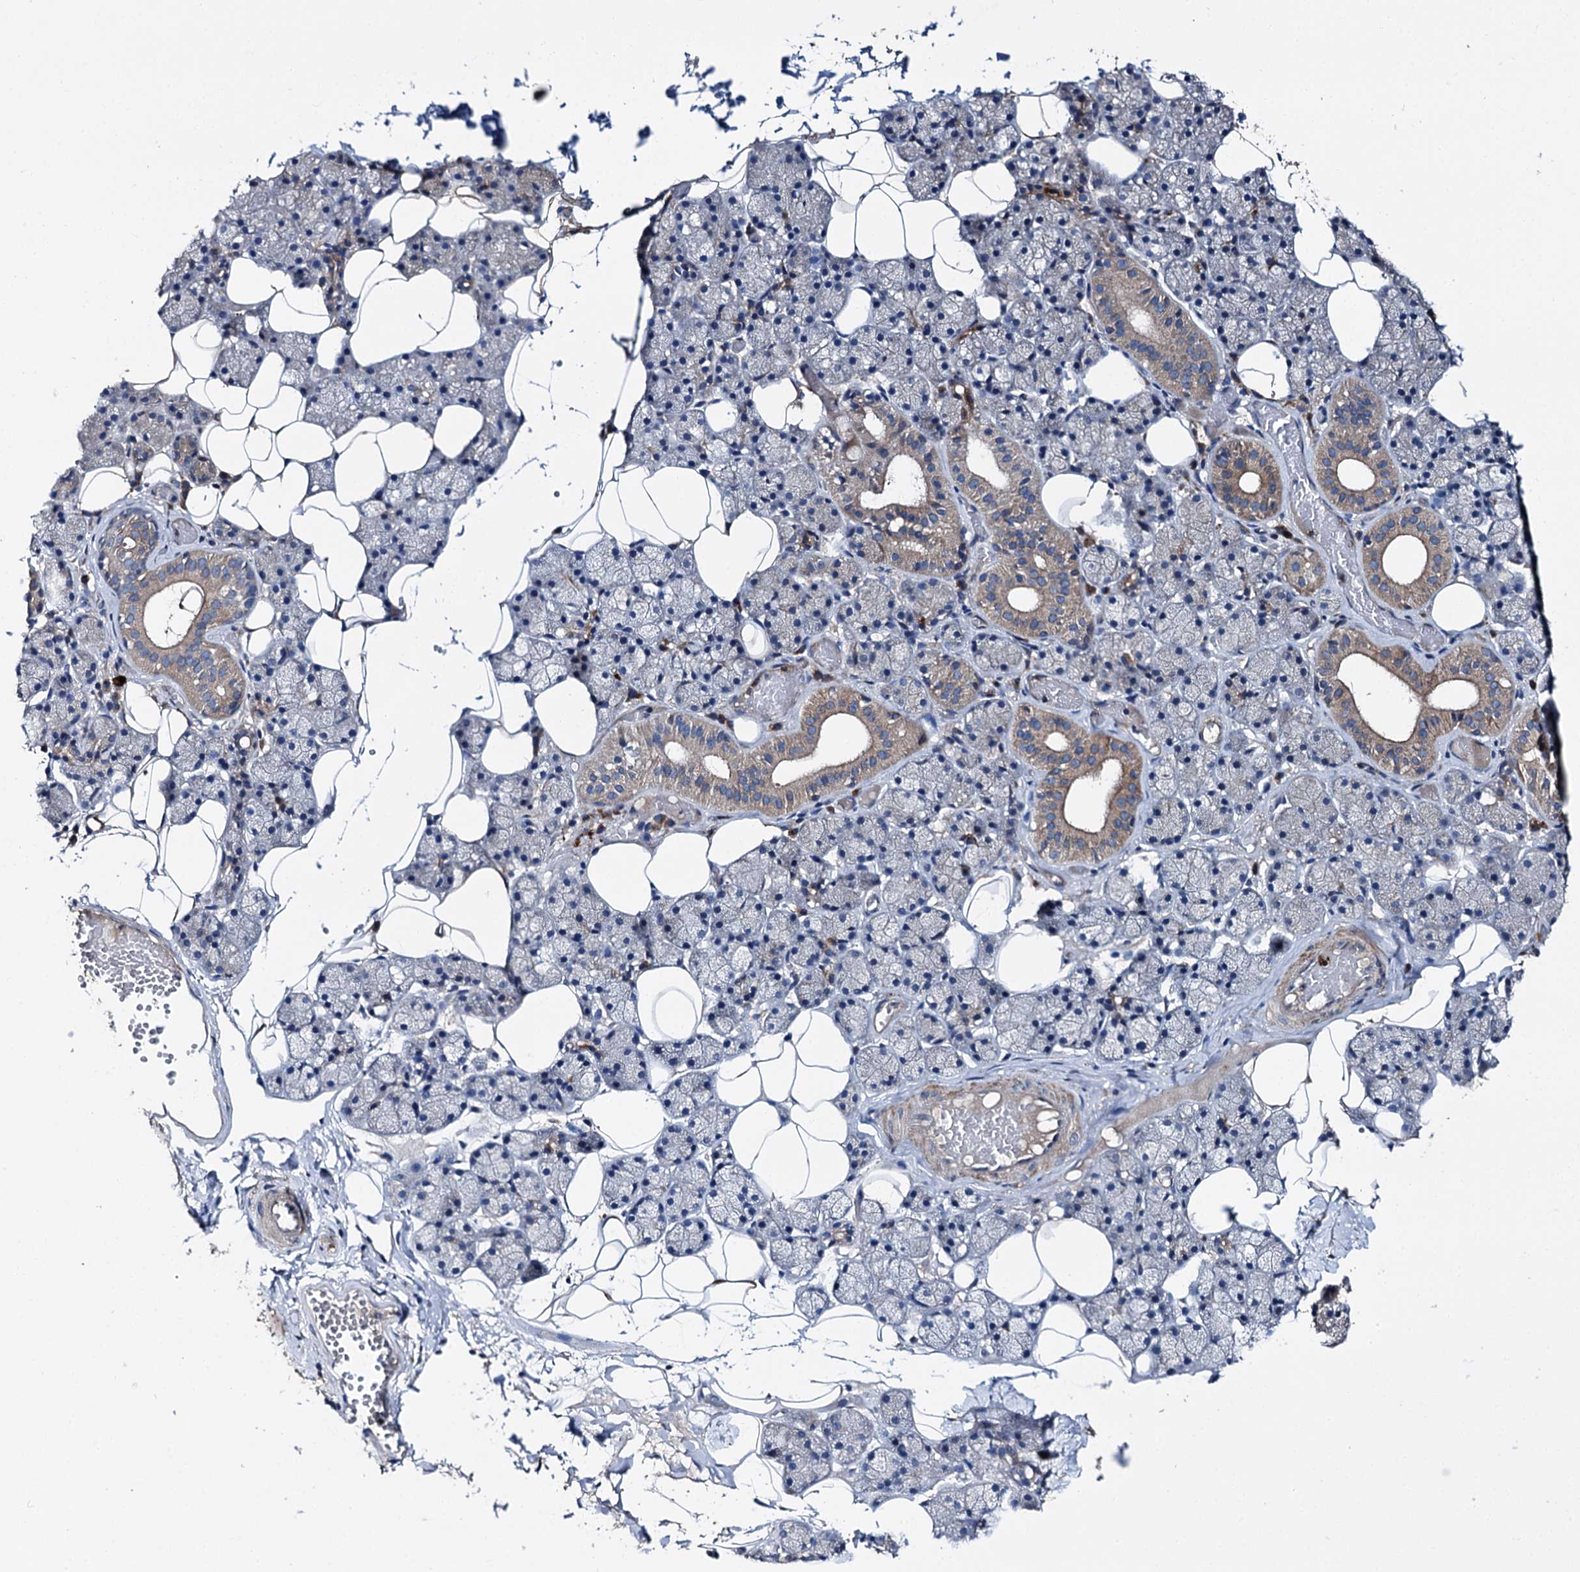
{"staining": {"intensity": "moderate", "quantity": "<25%", "location": "cytoplasmic/membranous"}, "tissue": "salivary gland", "cell_type": "Glandular cells", "image_type": "normal", "snomed": [{"axis": "morphology", "description": "Normal tissue, NOS"}, {"axis": "topography", "description": "Salivary gland"}], "caption": "An IHC histopathology image of normal tissue is shown. Protein staining in brown labels moderate cytoplasmic/membranous positivity in salivary gland within glandular cells.", "gene": "SLC22A25", "patient": {"sex": "female", "age": 33}}